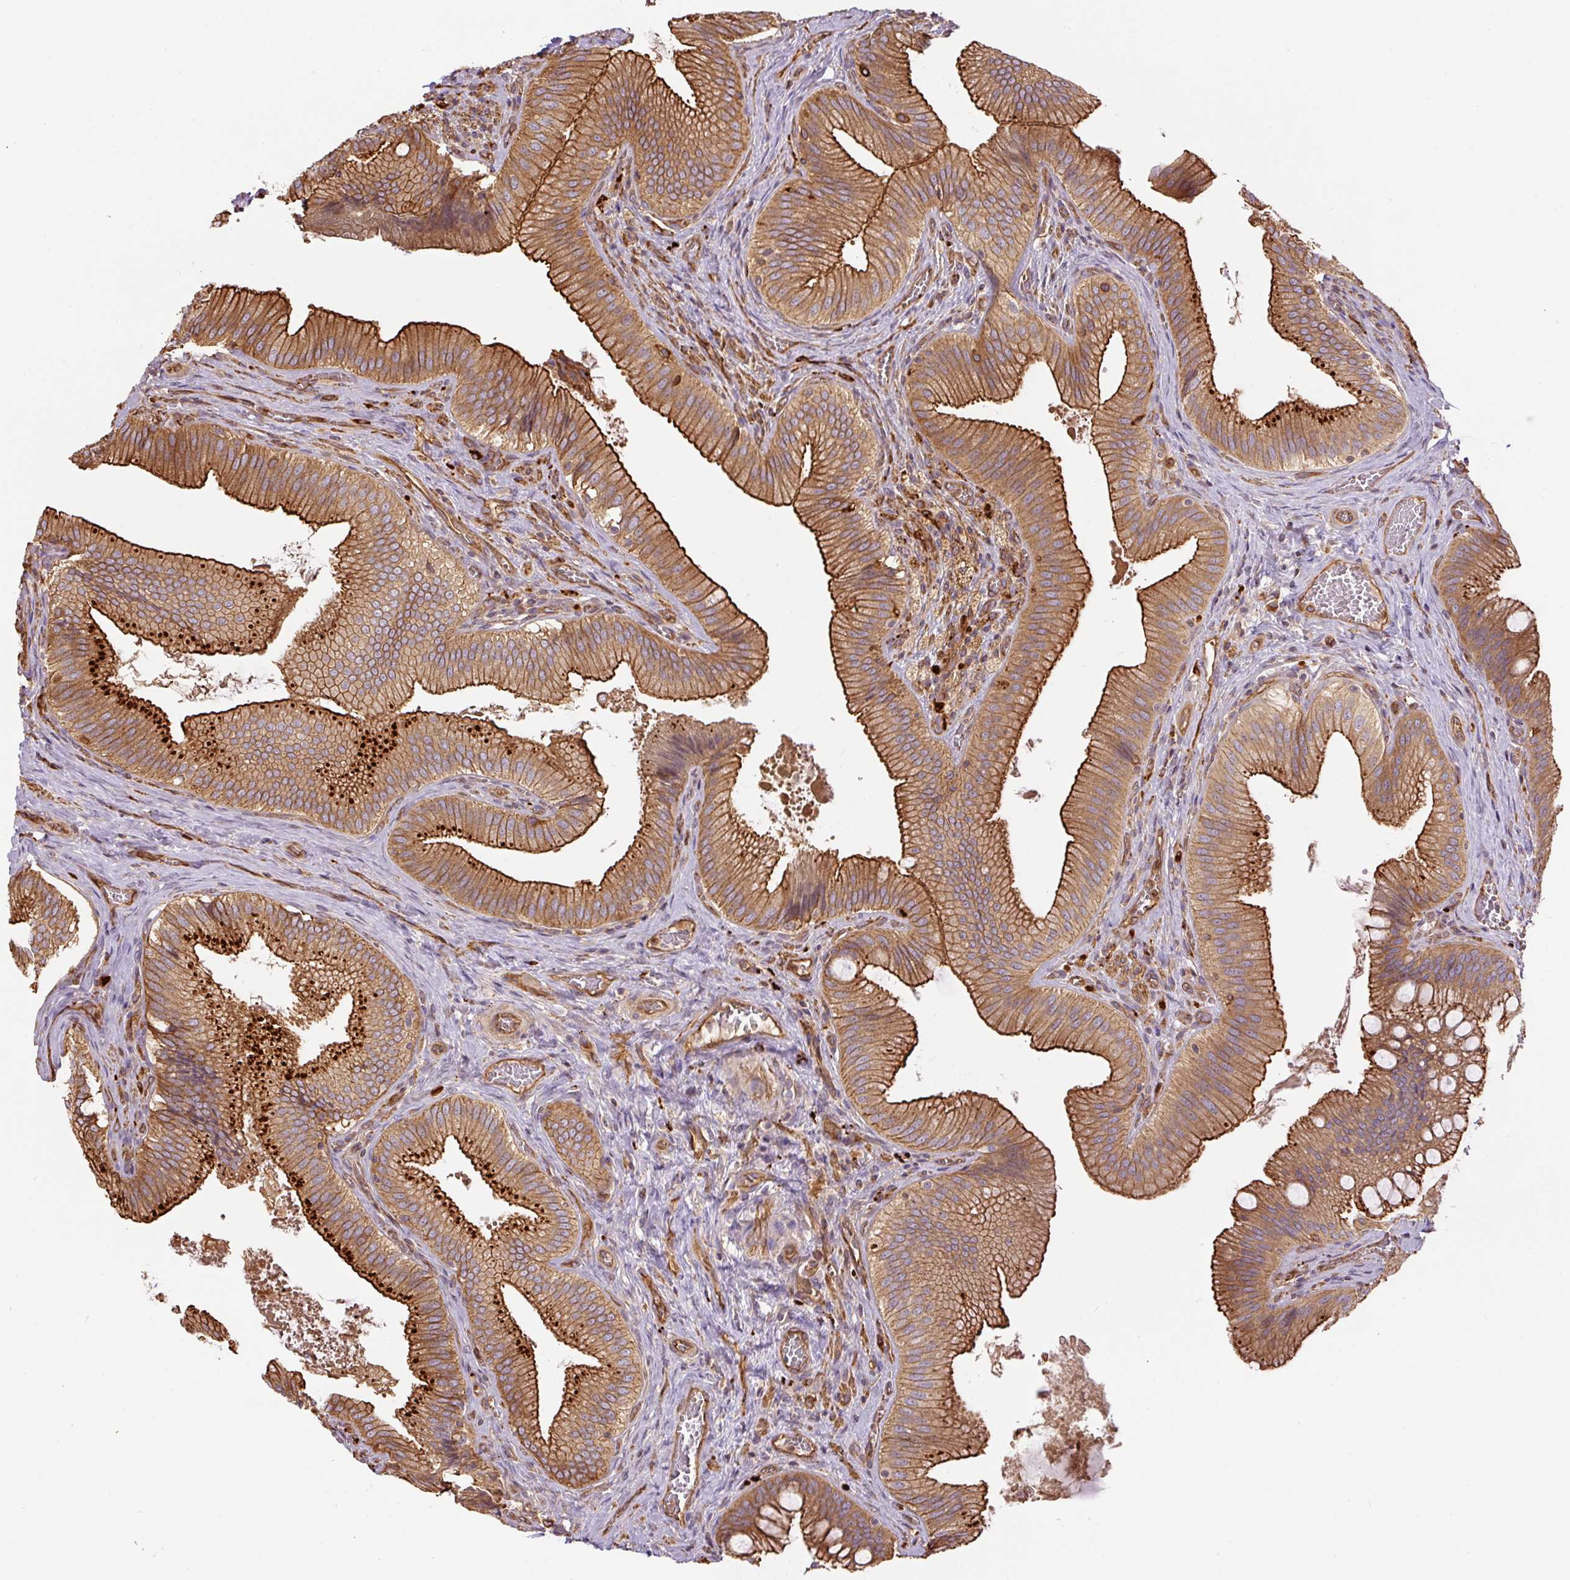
{"staining": {"intensity": "strong", "quantity": ">75%", "location": "cytoplasmic/membranous"}, "tissue": "gallbladder", "cell_type": "Glandular cells", "image_type": "normal", "snomed": [{"axis": "morphology", "description": "Normal tissue, NOS"}, {"axis": "topography", "description": "Gallbladder"}], "caption": "This histopathology image reveals immunohistochemistry staining of benign gallbladder, with high strong cytoplasmic/membranous expression in approximately >75% of glandular cells.", "gene": "B3GALT5", "patient": {"sex": "male", "age": 17}}